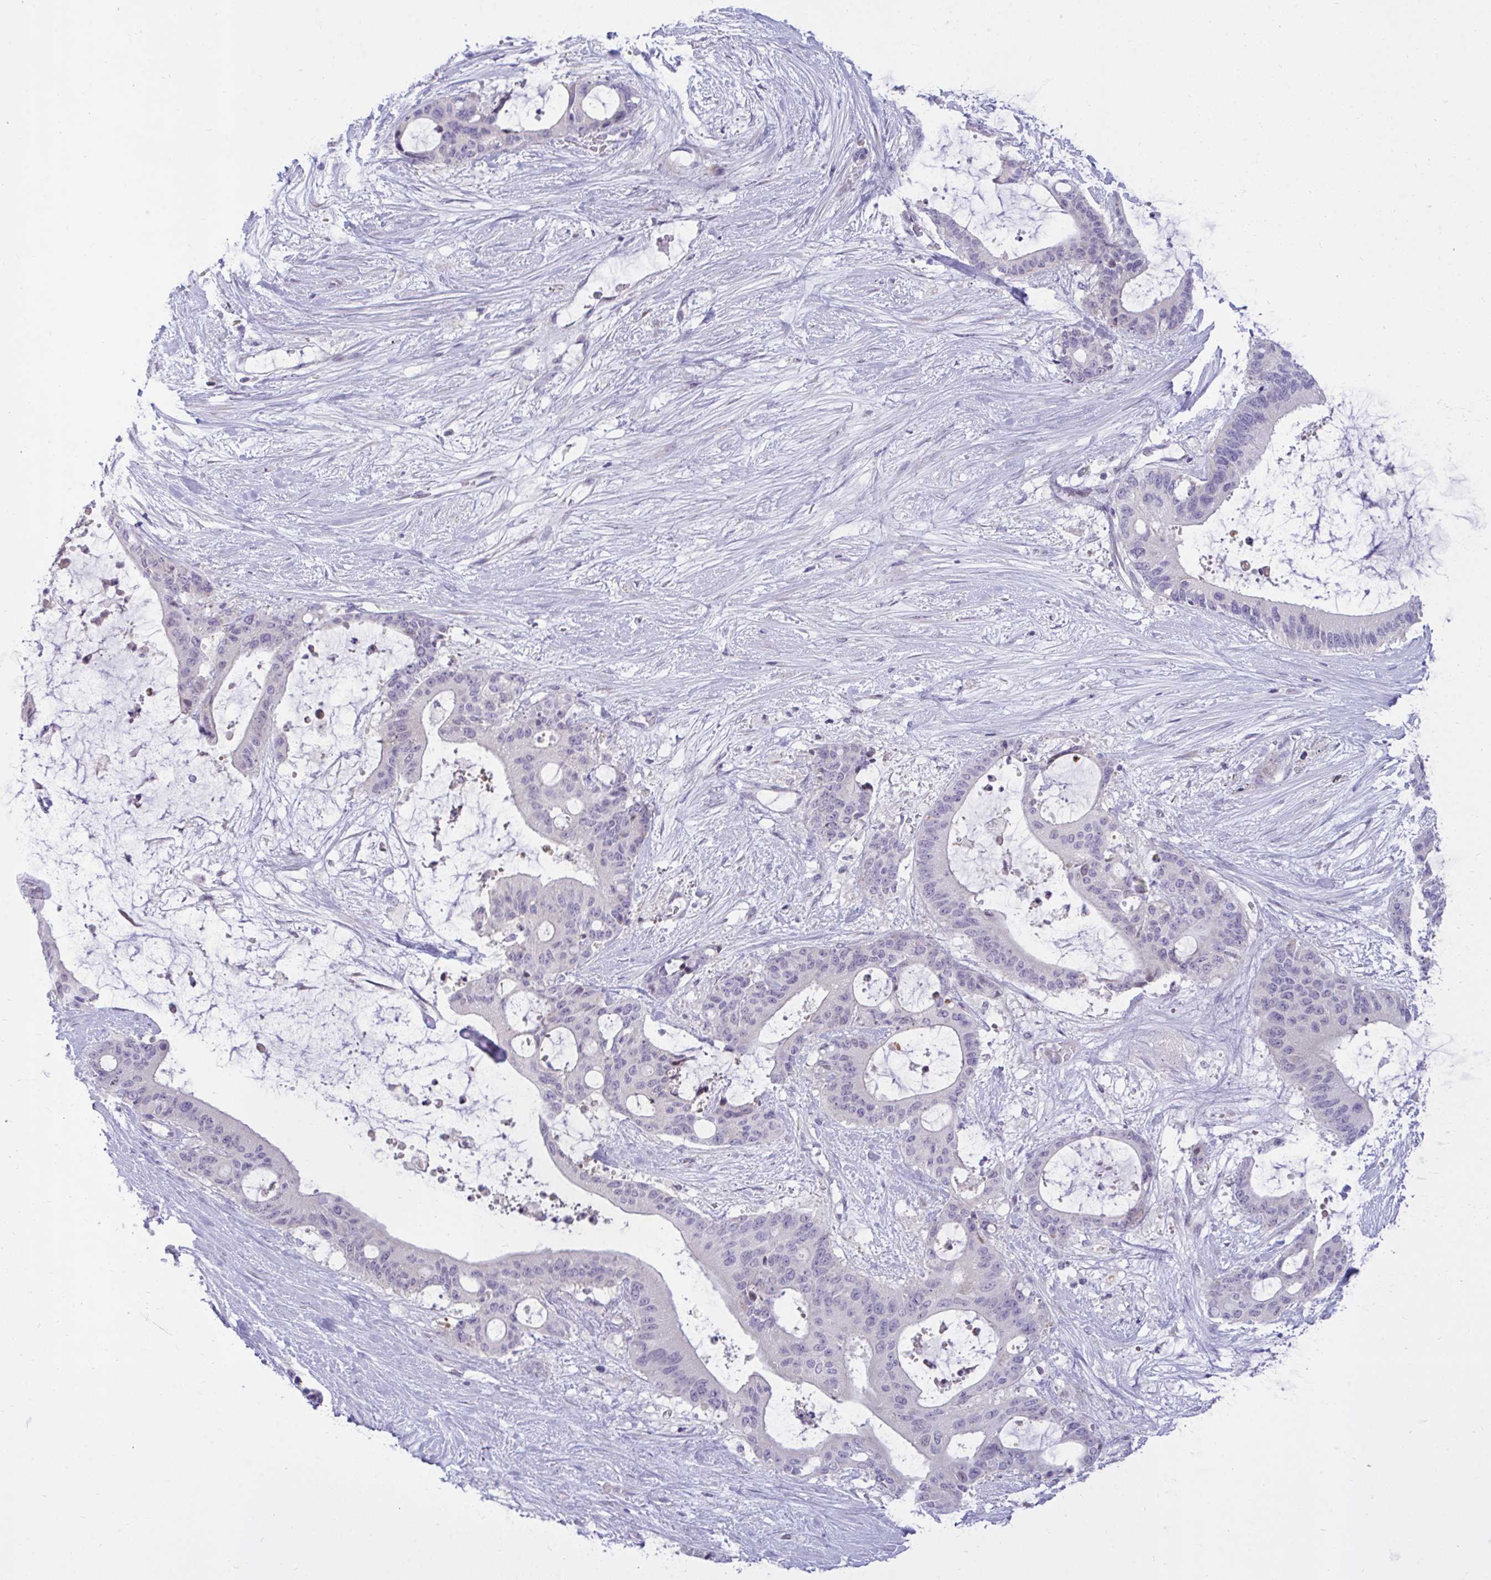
{"staining": {"intensity": "negative", "quantity": "none", "location": "none"}, "tissue": "liver cancer", "cell_type": "Tumor cells", "image_type": "cancer", "snomed": [{"axis": "morphology", "description": "Normal tissue, NOS"}, {"axis": "morphology", "description": "Cholangiocarcinoma"}, {"axis": "topography", "description": "Liver"}, {"axis": "topography", "description": "Peripheral nerve tissue"}], "caption": "Photomicrograph shows no protein positivity in tumor cells of liver cholangiocarcinoma tissue.", "gene": "EPOP", "patient": {"sex": "female", "age": 73}}